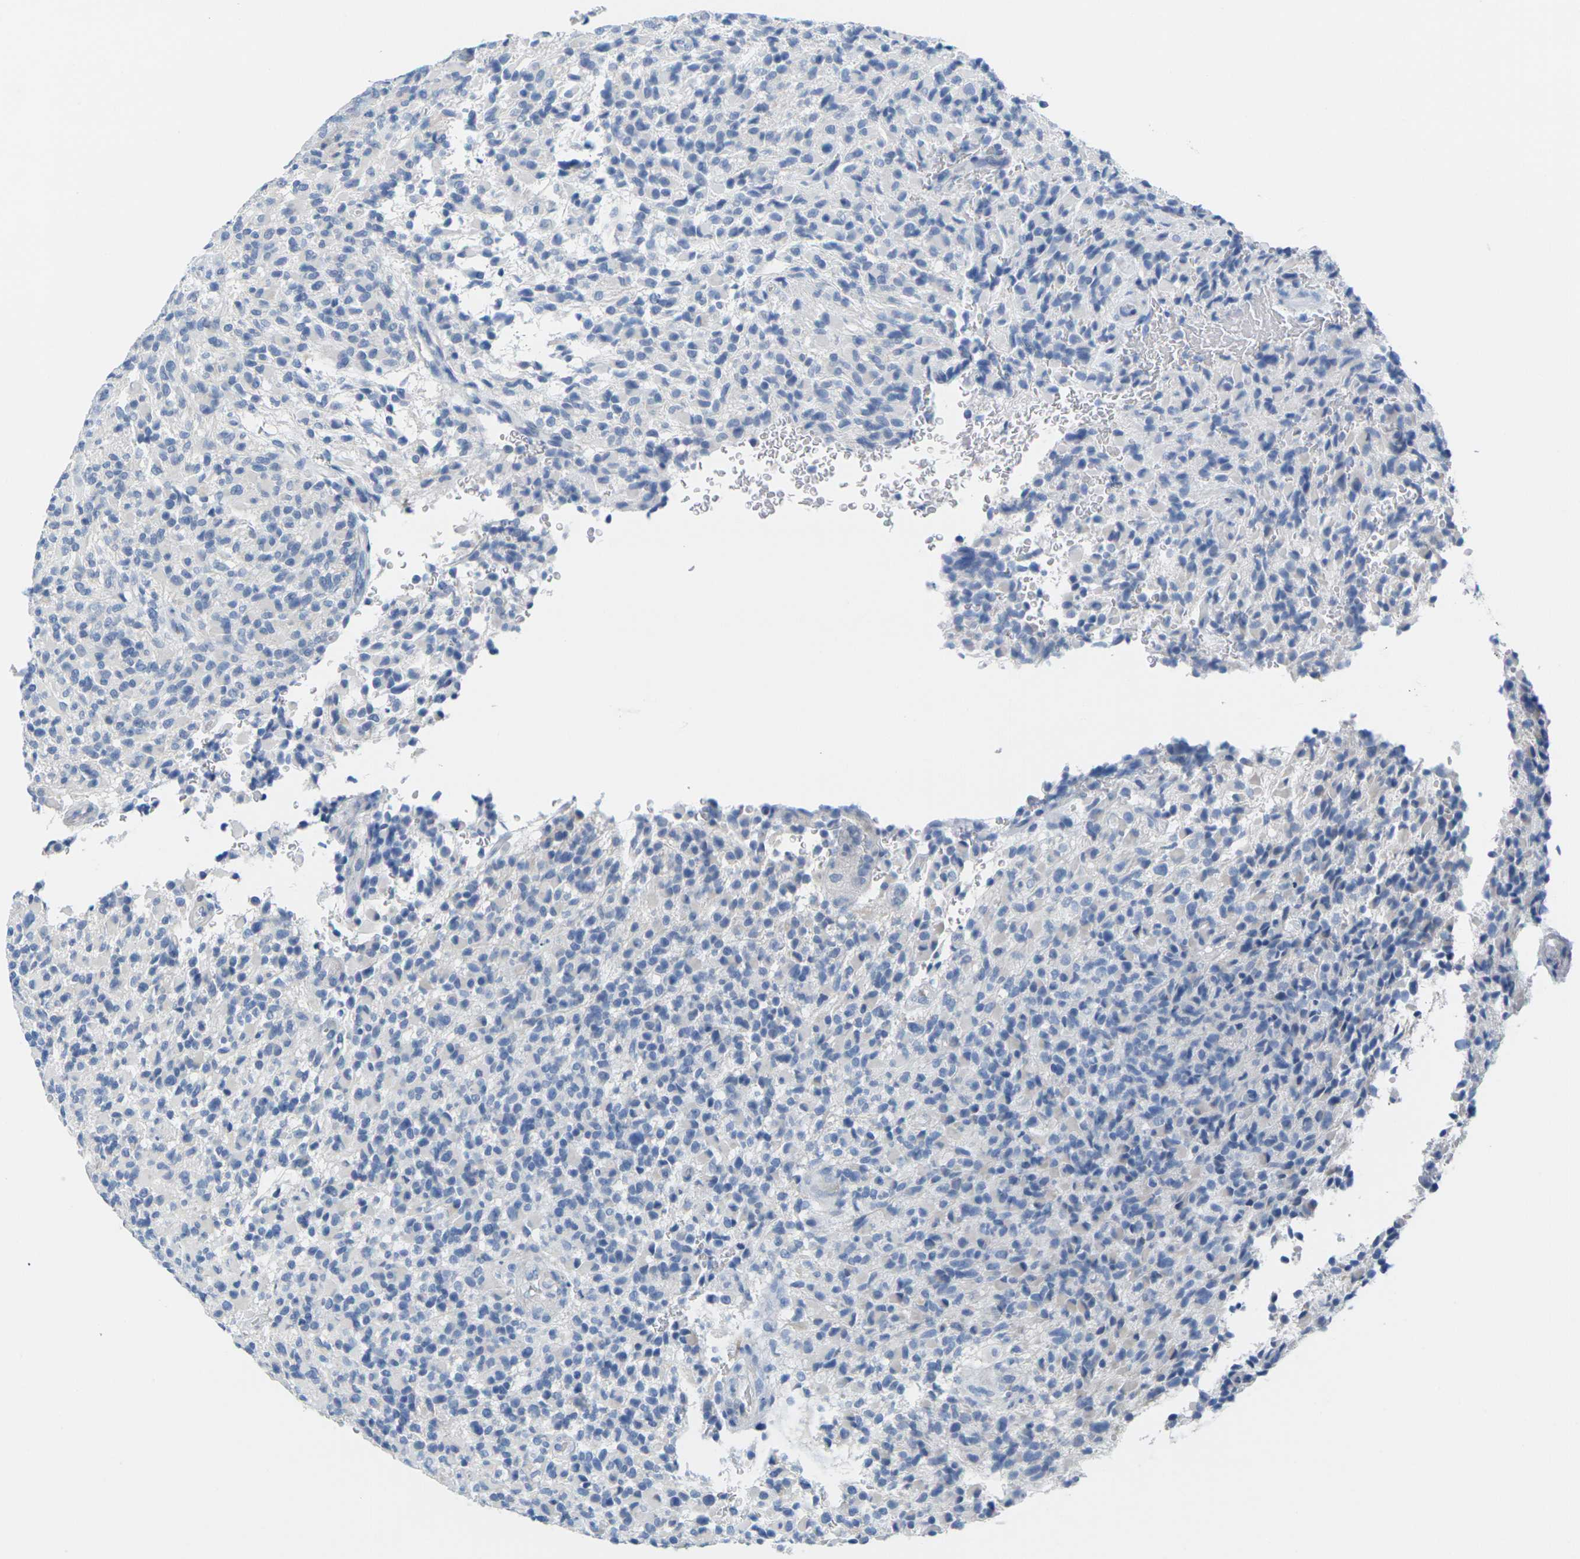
{"staining": {"intensity": "negative", "quantity": "none", "location": "none"}, "tissue": "glioma", "cell_type": "Tumor cells", "image_type": "cancer", "snomed": [{"axis": "morphology", "description": "Glioma, malignant, High grade"}, {"axis": "topography", "description": "Brain"}], "caption": "The micrograph shows no significant staining in tumor cells of glioma.", "gene": "CNN1", "patient": {"sex": "male", "age": 71}}